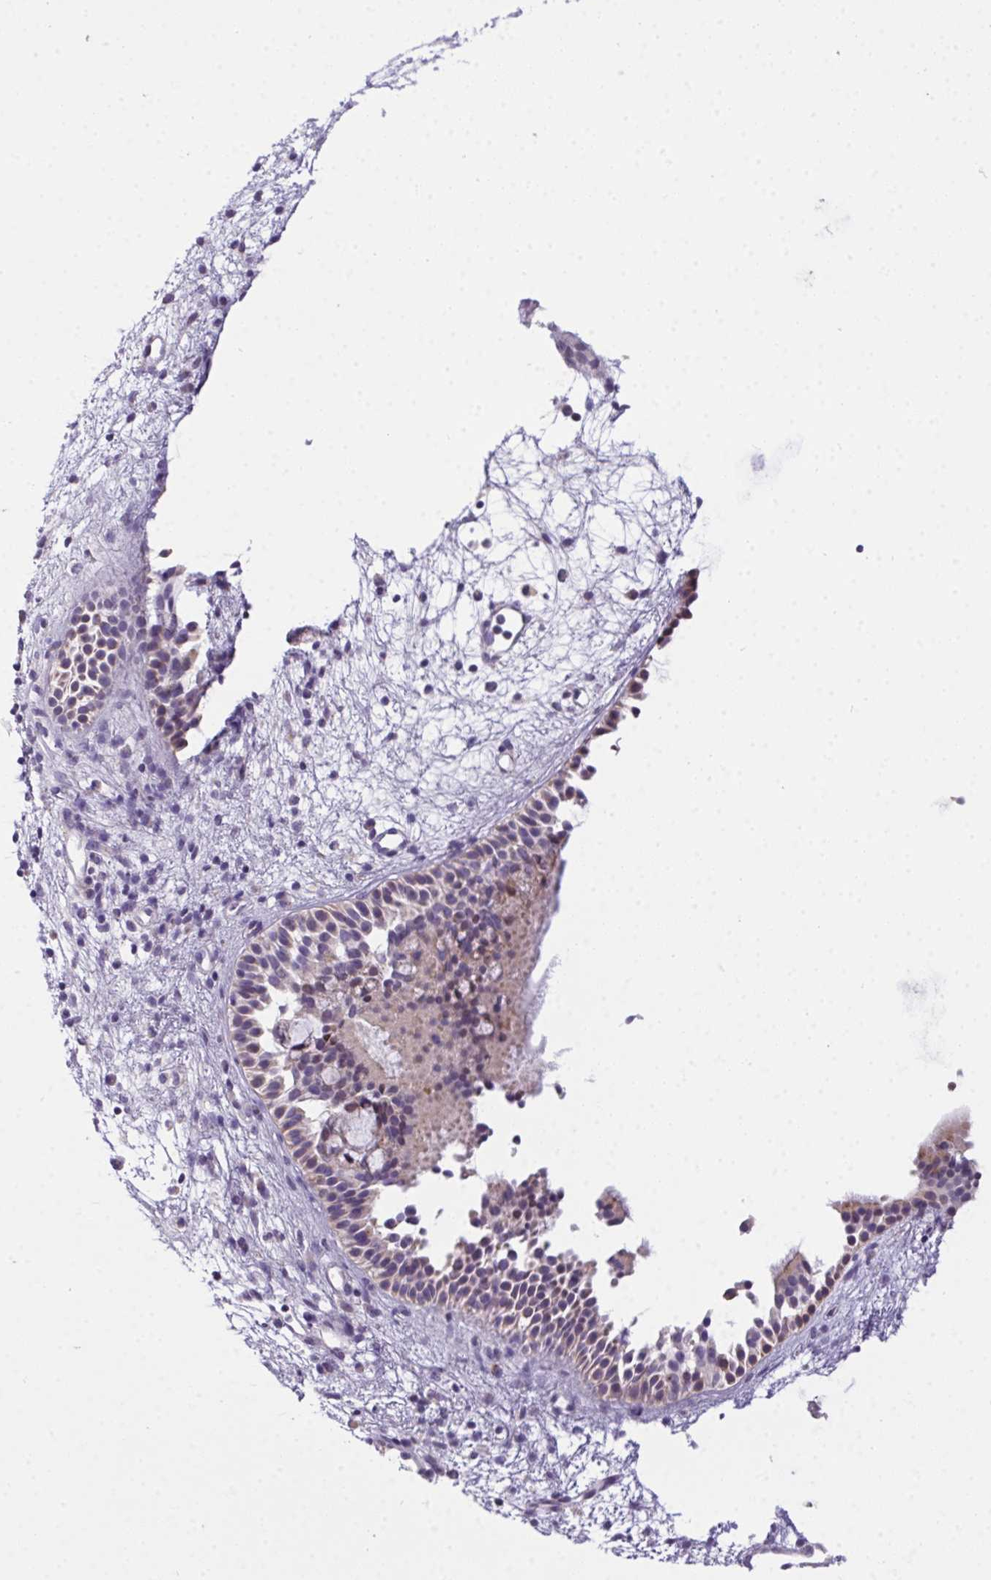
{"staining": {"intensity": "moderate", "quantity": "25%-75%", "location": "cytoplasmic/membranous"}, "tissue": "nasopharynx", "cell_type": "Respiratory epithelial cells", "image_type": "normal", "snomed": [{"axis": "morphology", "description": "Normal tissue, NOS"}, {"axis": "topography", "description": "Nasopharynx"}], "caption": "IHC (DAB) staining of normal human nasopharynx displays moderate cytoplasmic/membranous protein positivity in approximately 25%-75% of respiratory epithelial cells. The protein is stained brown, and the nuclei are stained in blue (DAB (3,3'-diaminobenzidine) IHC with brightfield microscopy, high magnification).", "gene": "SP9", "patient": {"sex": "male", "age": 77}}